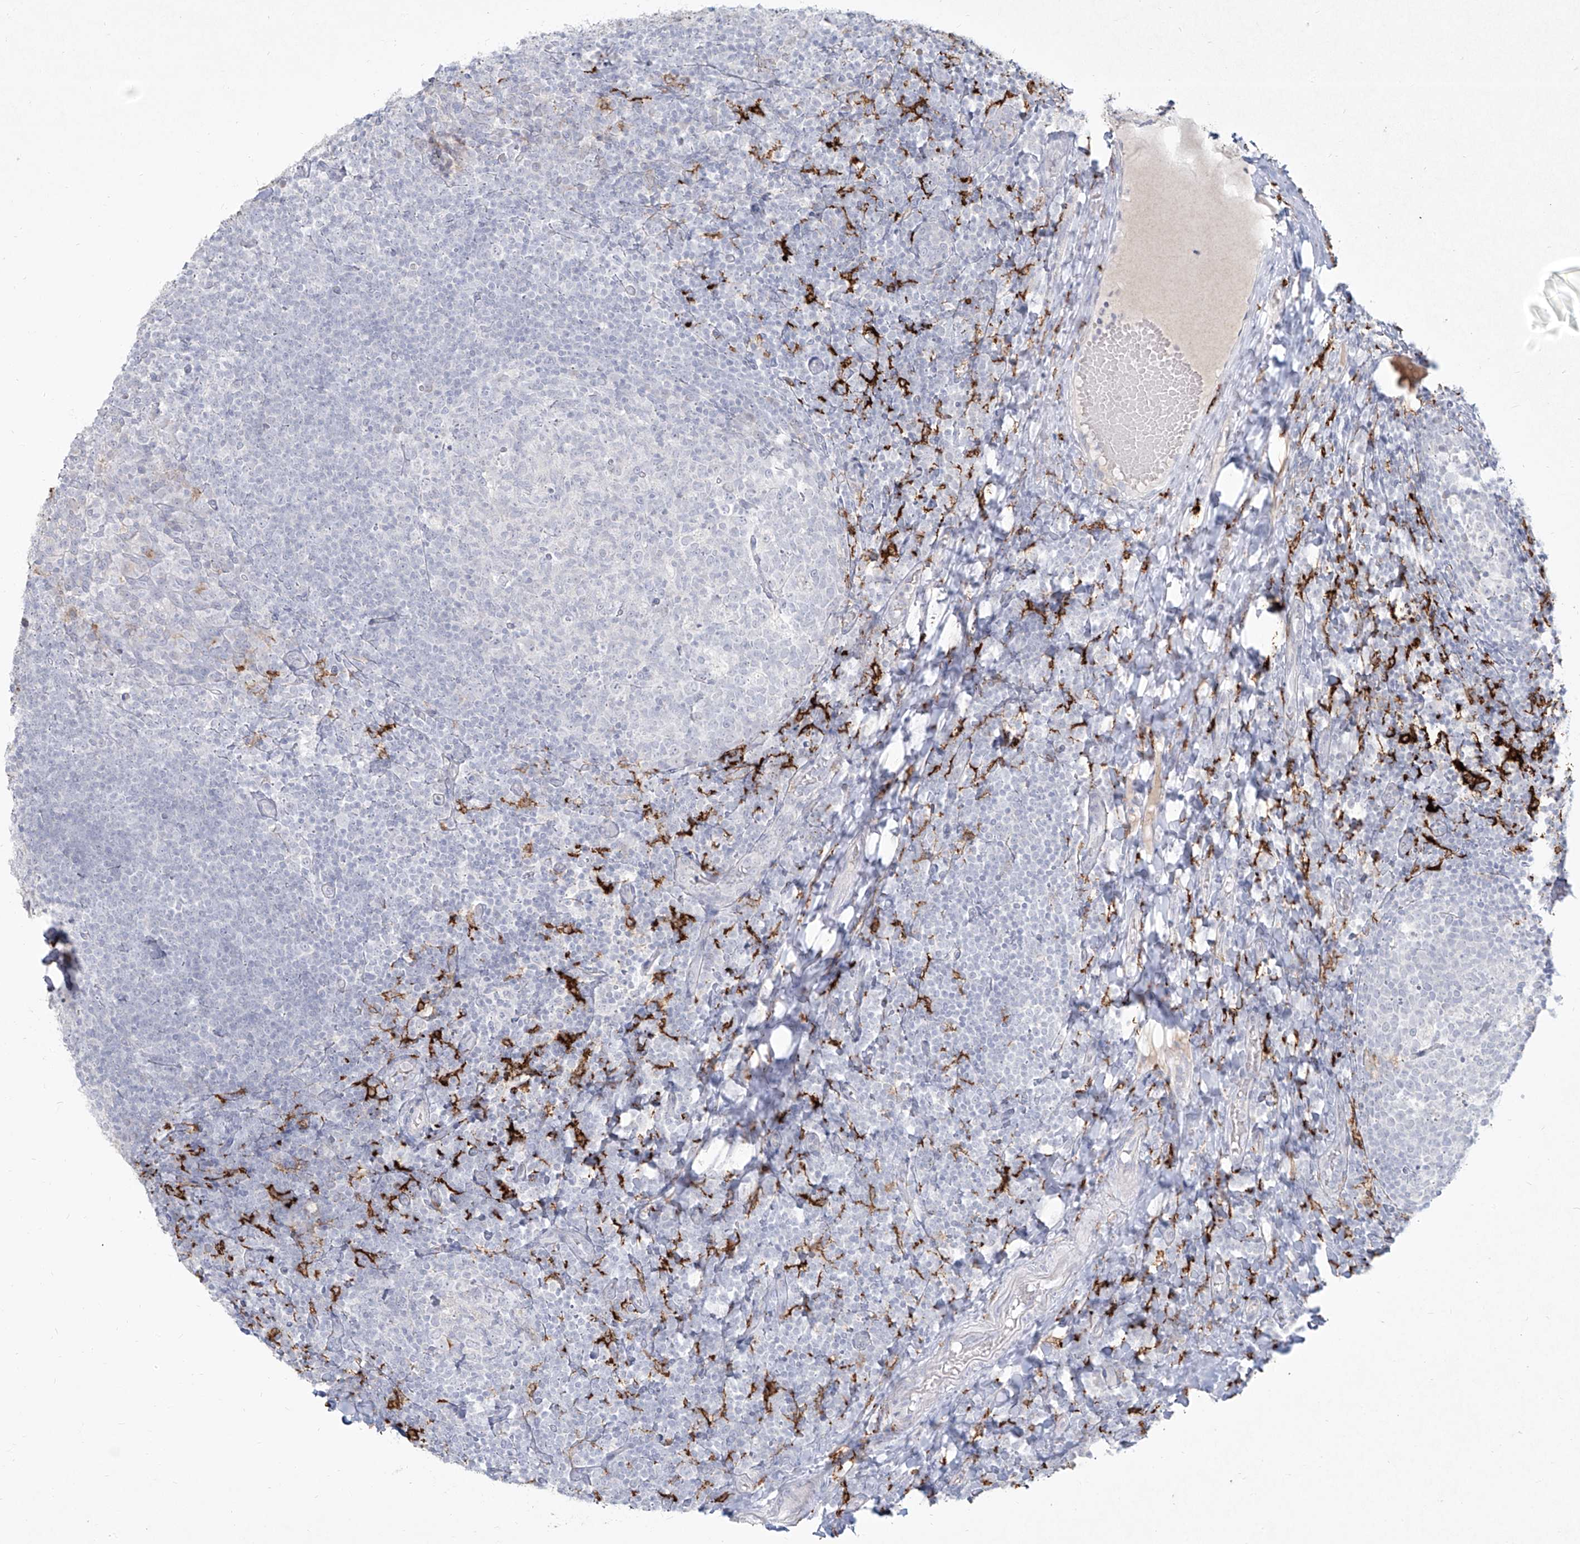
{"staining": {"intensity": "negative", "quantity": "none", "location": "none"}, "tissue": "tonsil", "cell_type": "Germinal center cells", "image_type": "normal", "snomed": [{"axis": "morphology", "description": "Normal tissue, NOS"}, {"axis": "topography", "description": "Tonsil"}], "caption": "Immunohistochemical staining of unremarkable human tonsil displays no significant expression in germinal center cells.", "gene": "CD209", "patient": {"sex": "female", "age": 19}}